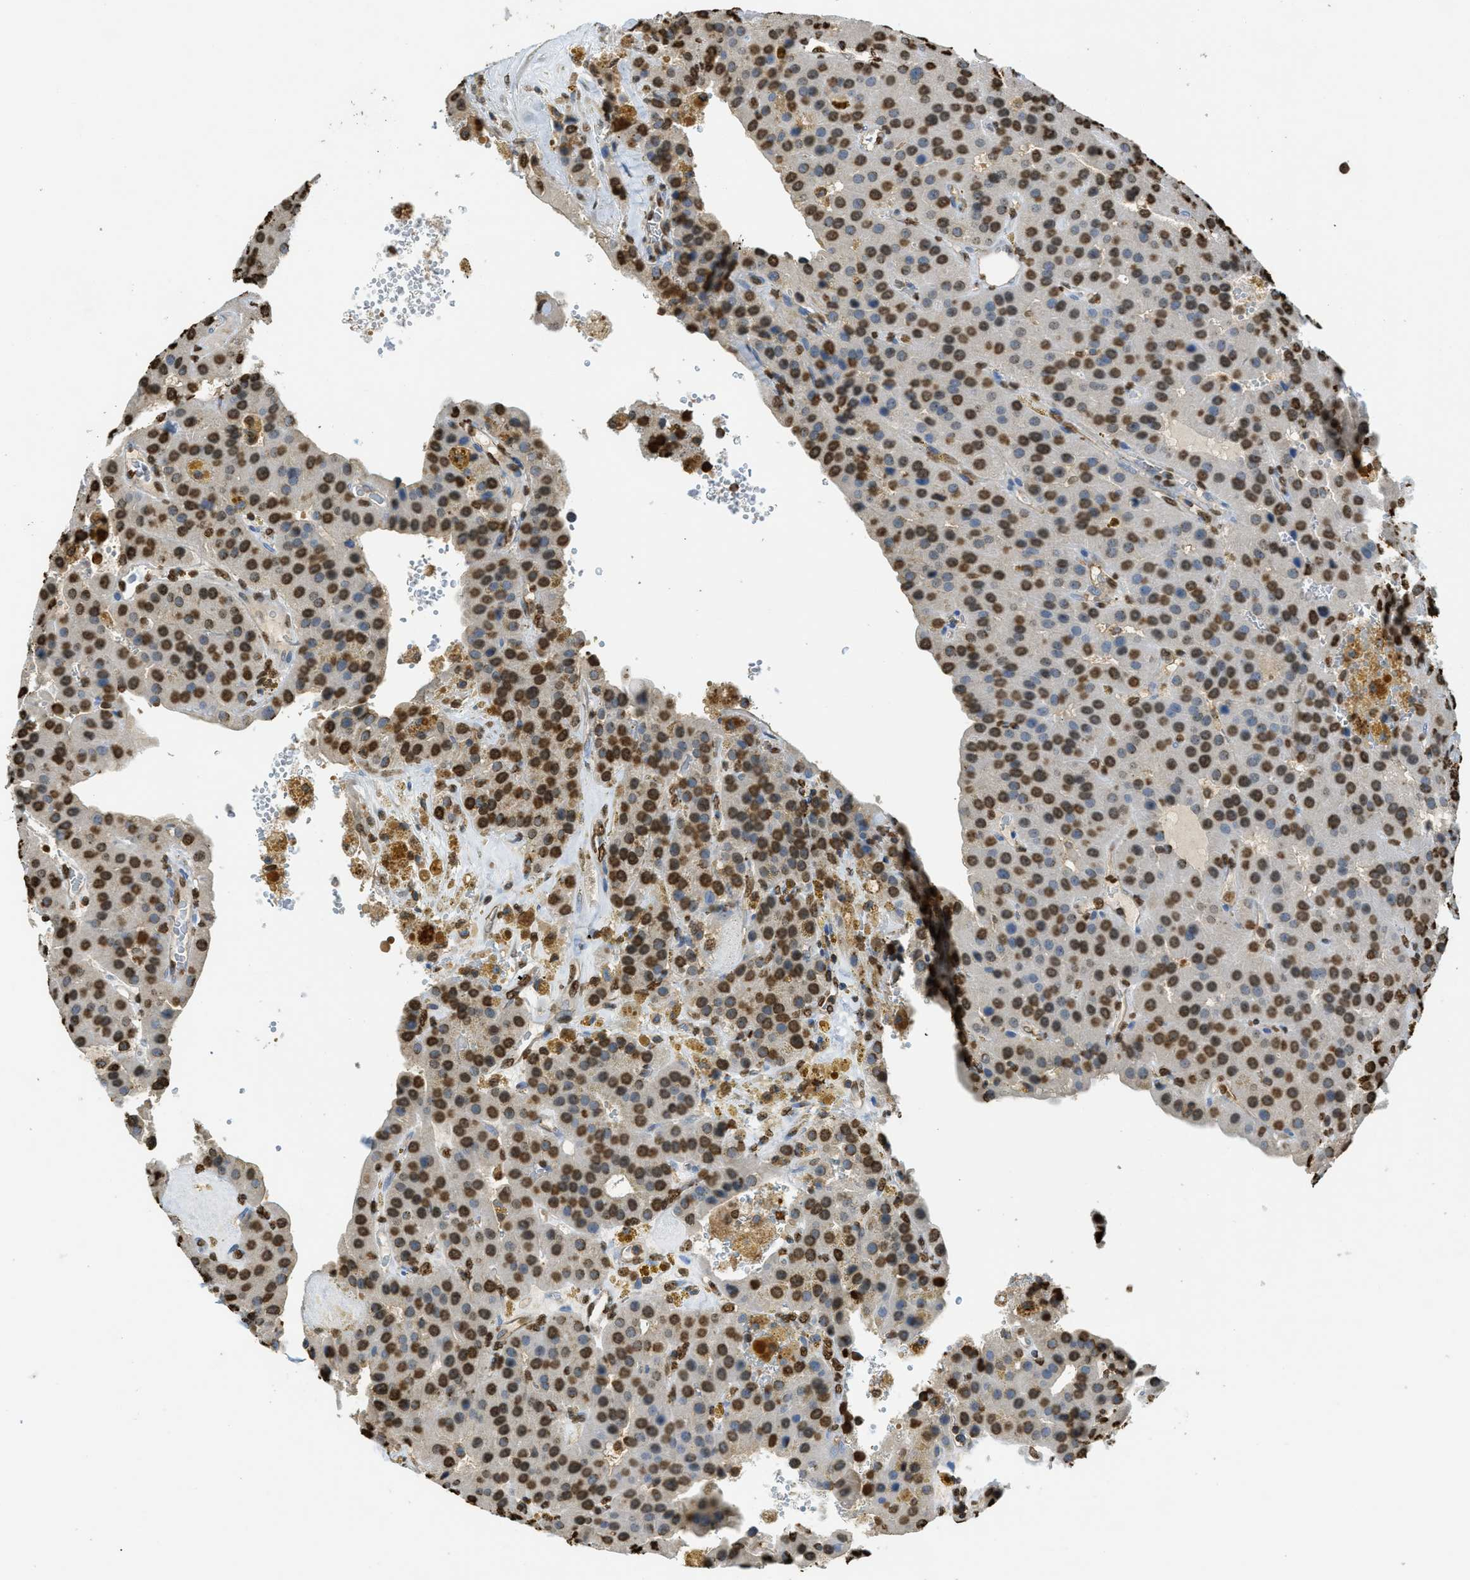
{"staining": {"intensity": "strong", "quantity": "25%-75%", "location": "nuclear"}, "tissue": "parathyroid gland", "cell_type": "Glandular cells", "image_type": "normal", "snomed": [{"axis": "morphology", "description": "Normal tissue, NOS"}, {"axis": "morphology", "description": "Adenoma, NOS"}, {"axis": "topography", "description": "Parathyroid gland"}], "caption": "Immunohistochemical staining of normal human parathyroid gland demonstrates high levels of strong nuclear positivity in approximately 25%-75% of glandular cells. Immunohistochemistry stains the protein of interest in brown and the nuclei are stained blue.", "gene": "NR5A2", "patient": {"sex": "female", "age": 86}}